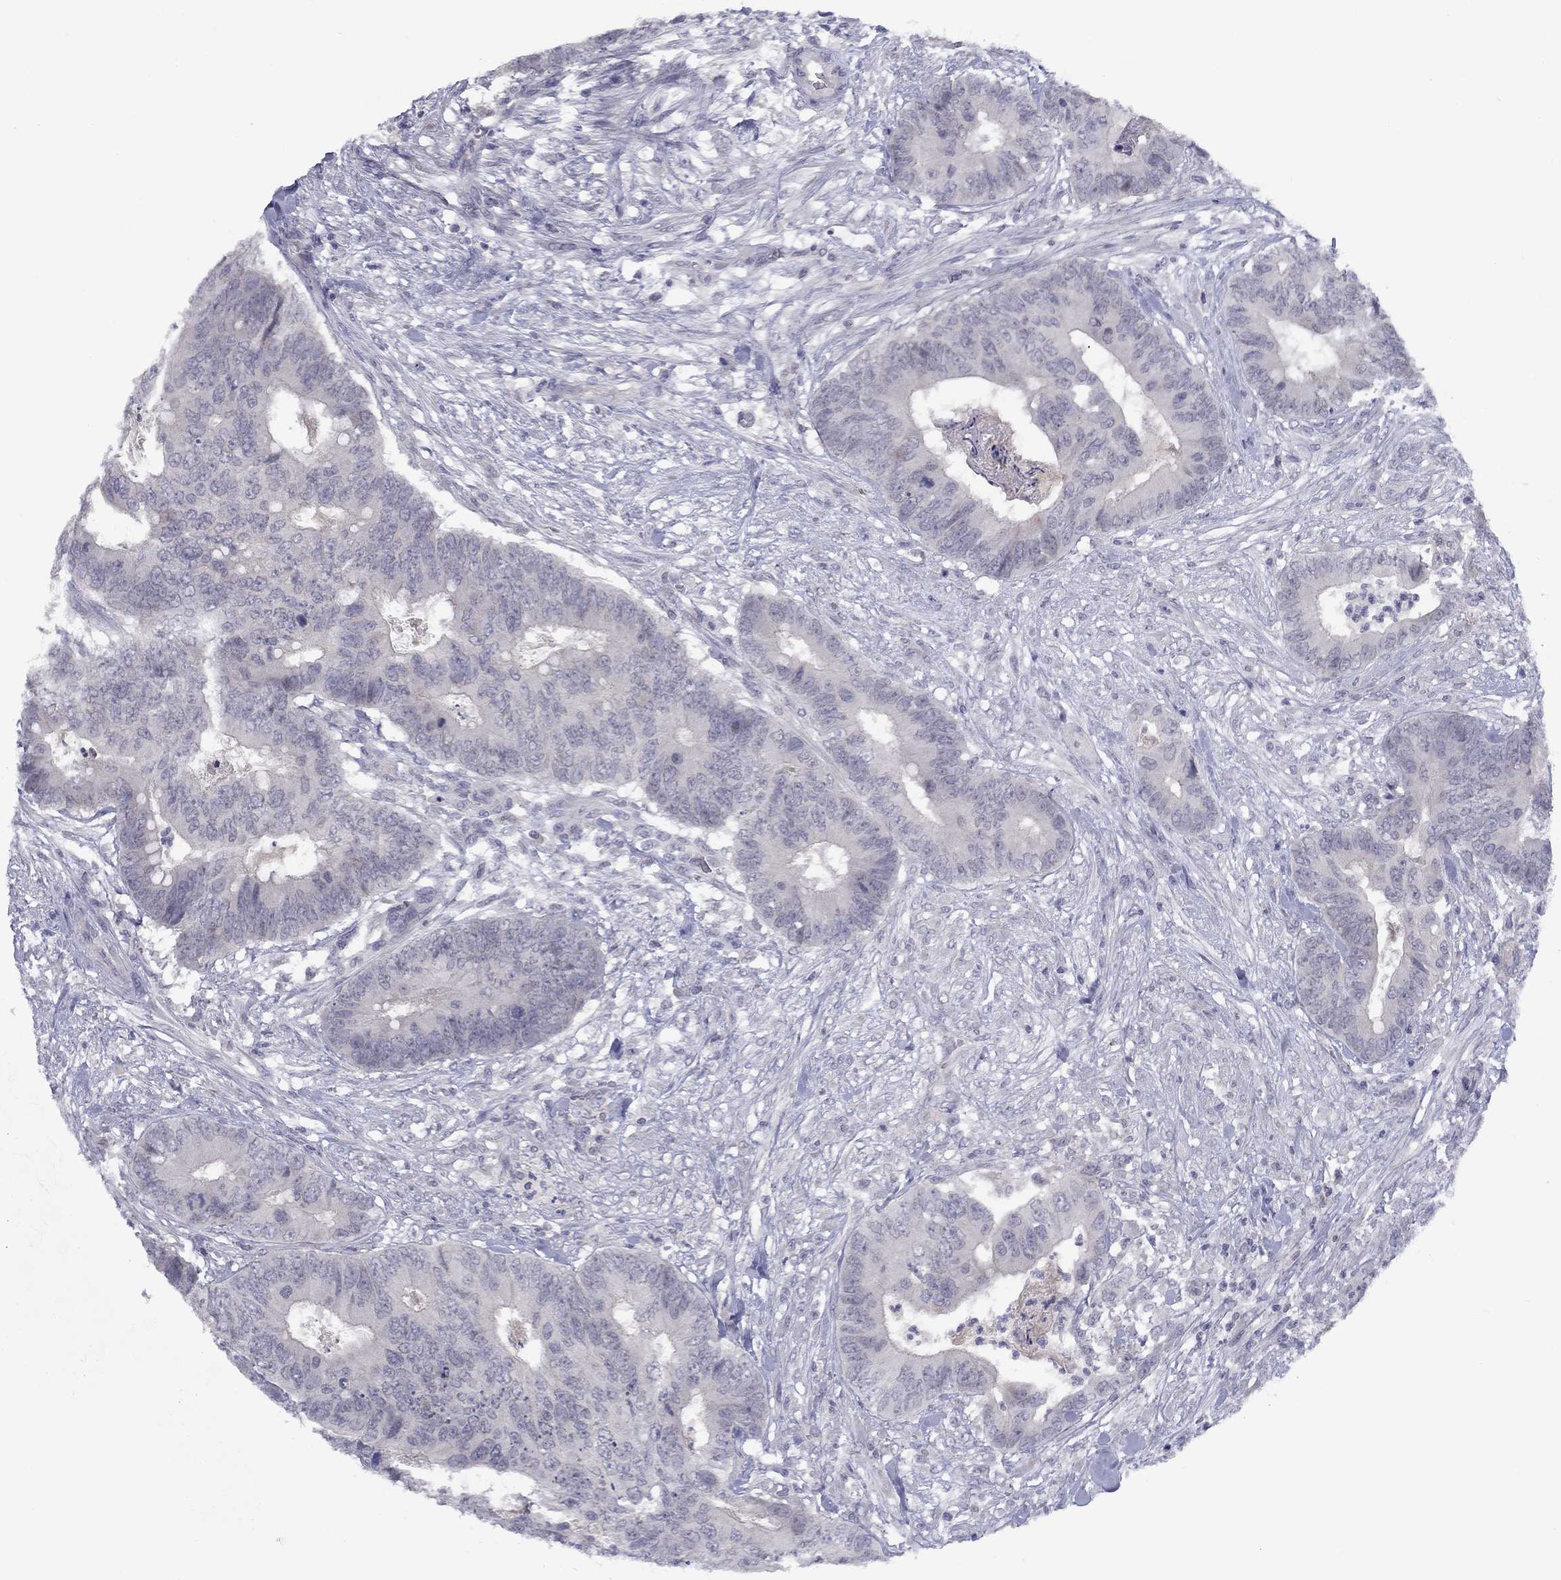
{"staining": {"intensity": "negative", "quantity": "none", "location": "none"}, "tissue": "colorectal cancer", "cell_type": "Tumor cells", "image_type": "cancer", "snomed": [{"axis": "morphology", "description": "Adenocarcinoma, NOS"}, {"axis": "topography", "description": "Colon"}], "caption": "The micrograph reveals no significant expression in tumor cells of colorectal cancer (adenocarcinoma).", "gene": "CACNA1A", "patient": {"sex": "male", "age": 84}}